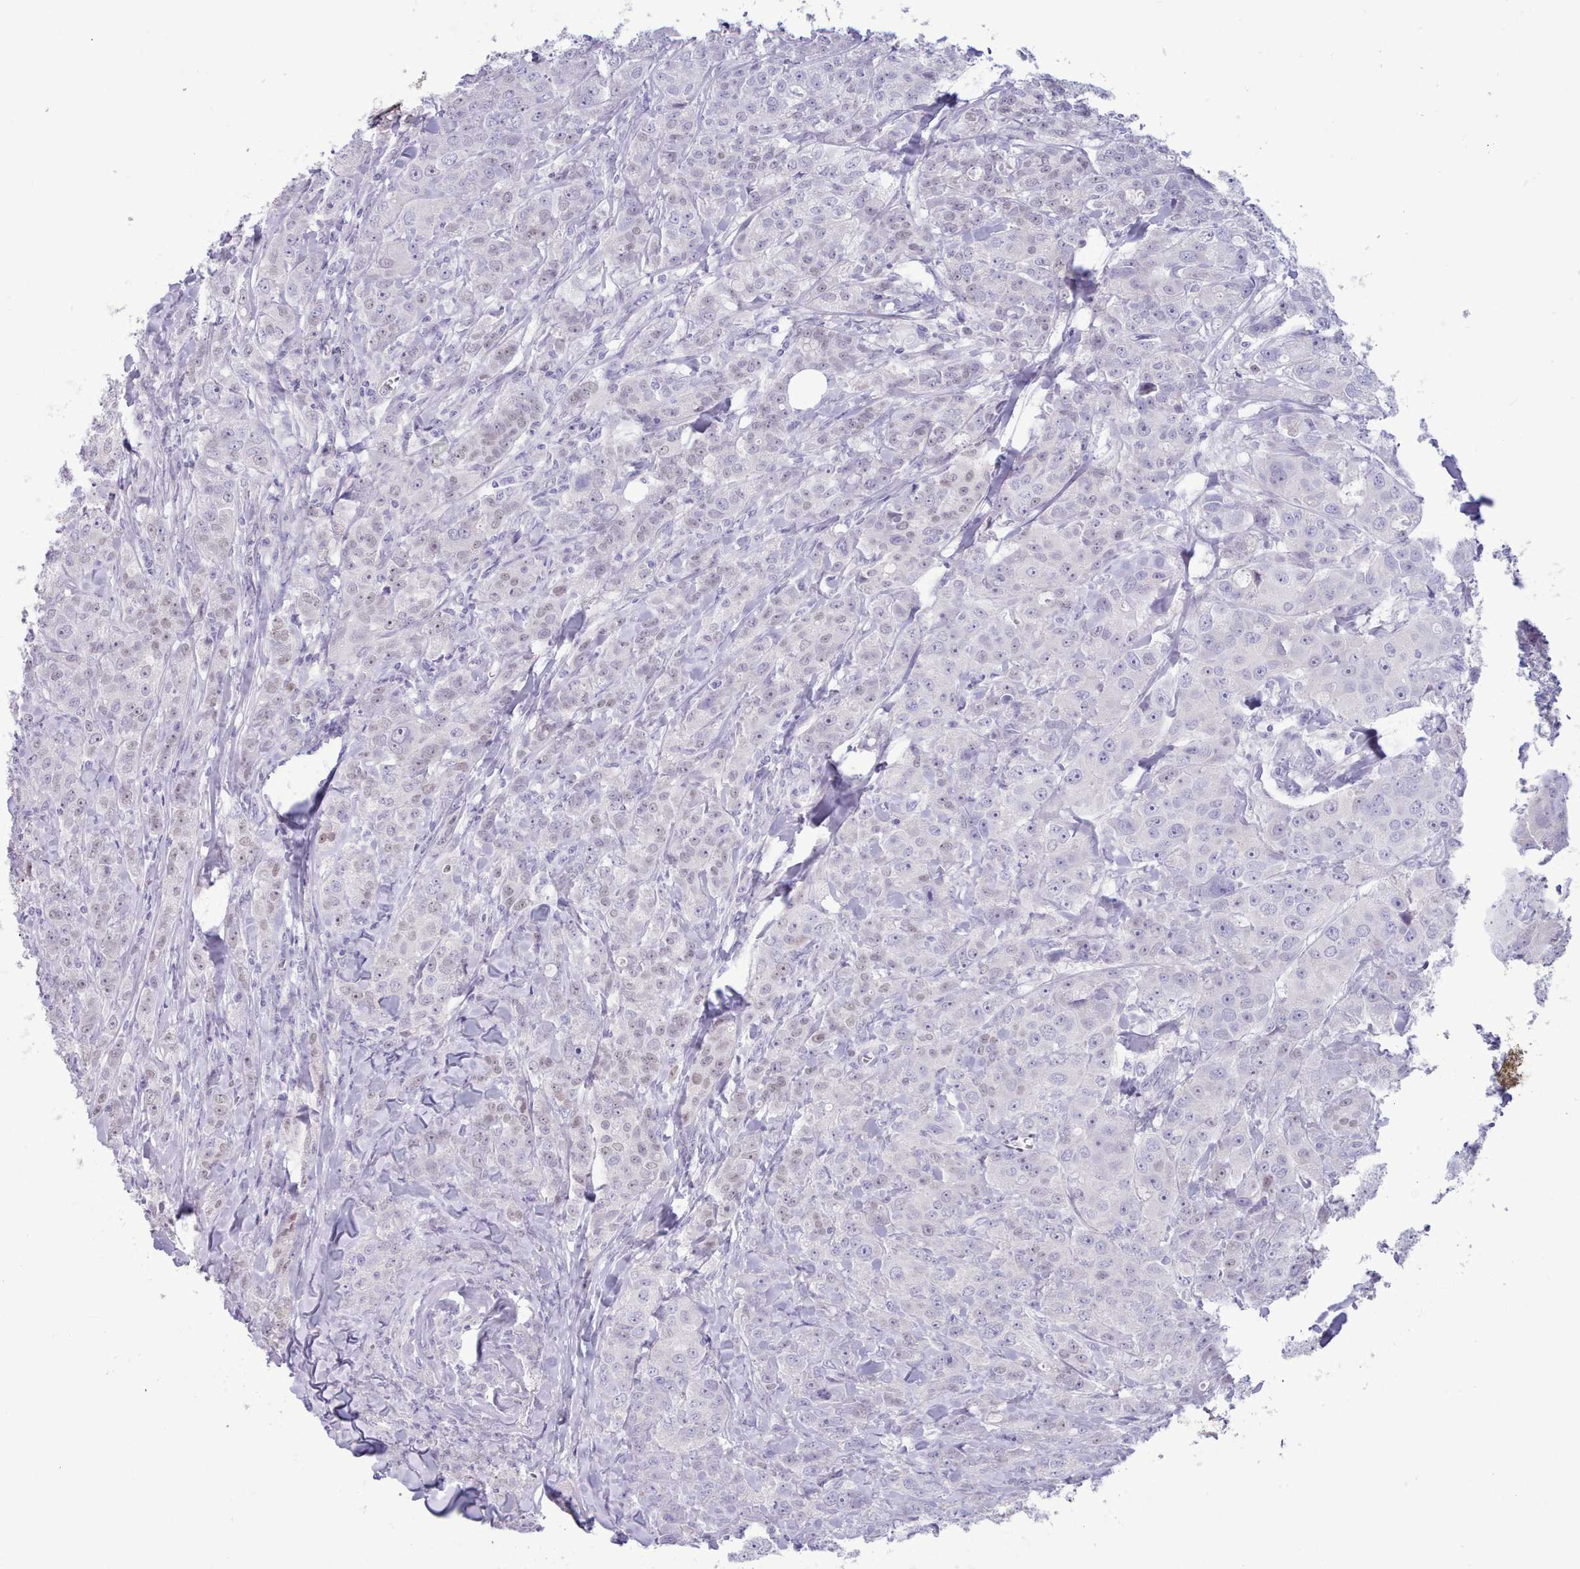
{"staining": {"intensity": "negative", "quantity": "none", "location": "none"}, "tissue": "breast cancer", "cell_type": "Tumor cells", "image_type": "cancer", "snomed": [{"axis": "morphology", "description": "Duct carcinoma"}, {"axis": "topography", "description": "Breast"}], "caption": "An IHC image of breast cancer (infiltrating ductal carcinoma) is shown. There is no staining in tumor cells of breast cancer (infiltrating ductal carcinoma).", "gene": "TMEM253", "patient": {"sex": "female", "age": 43}}